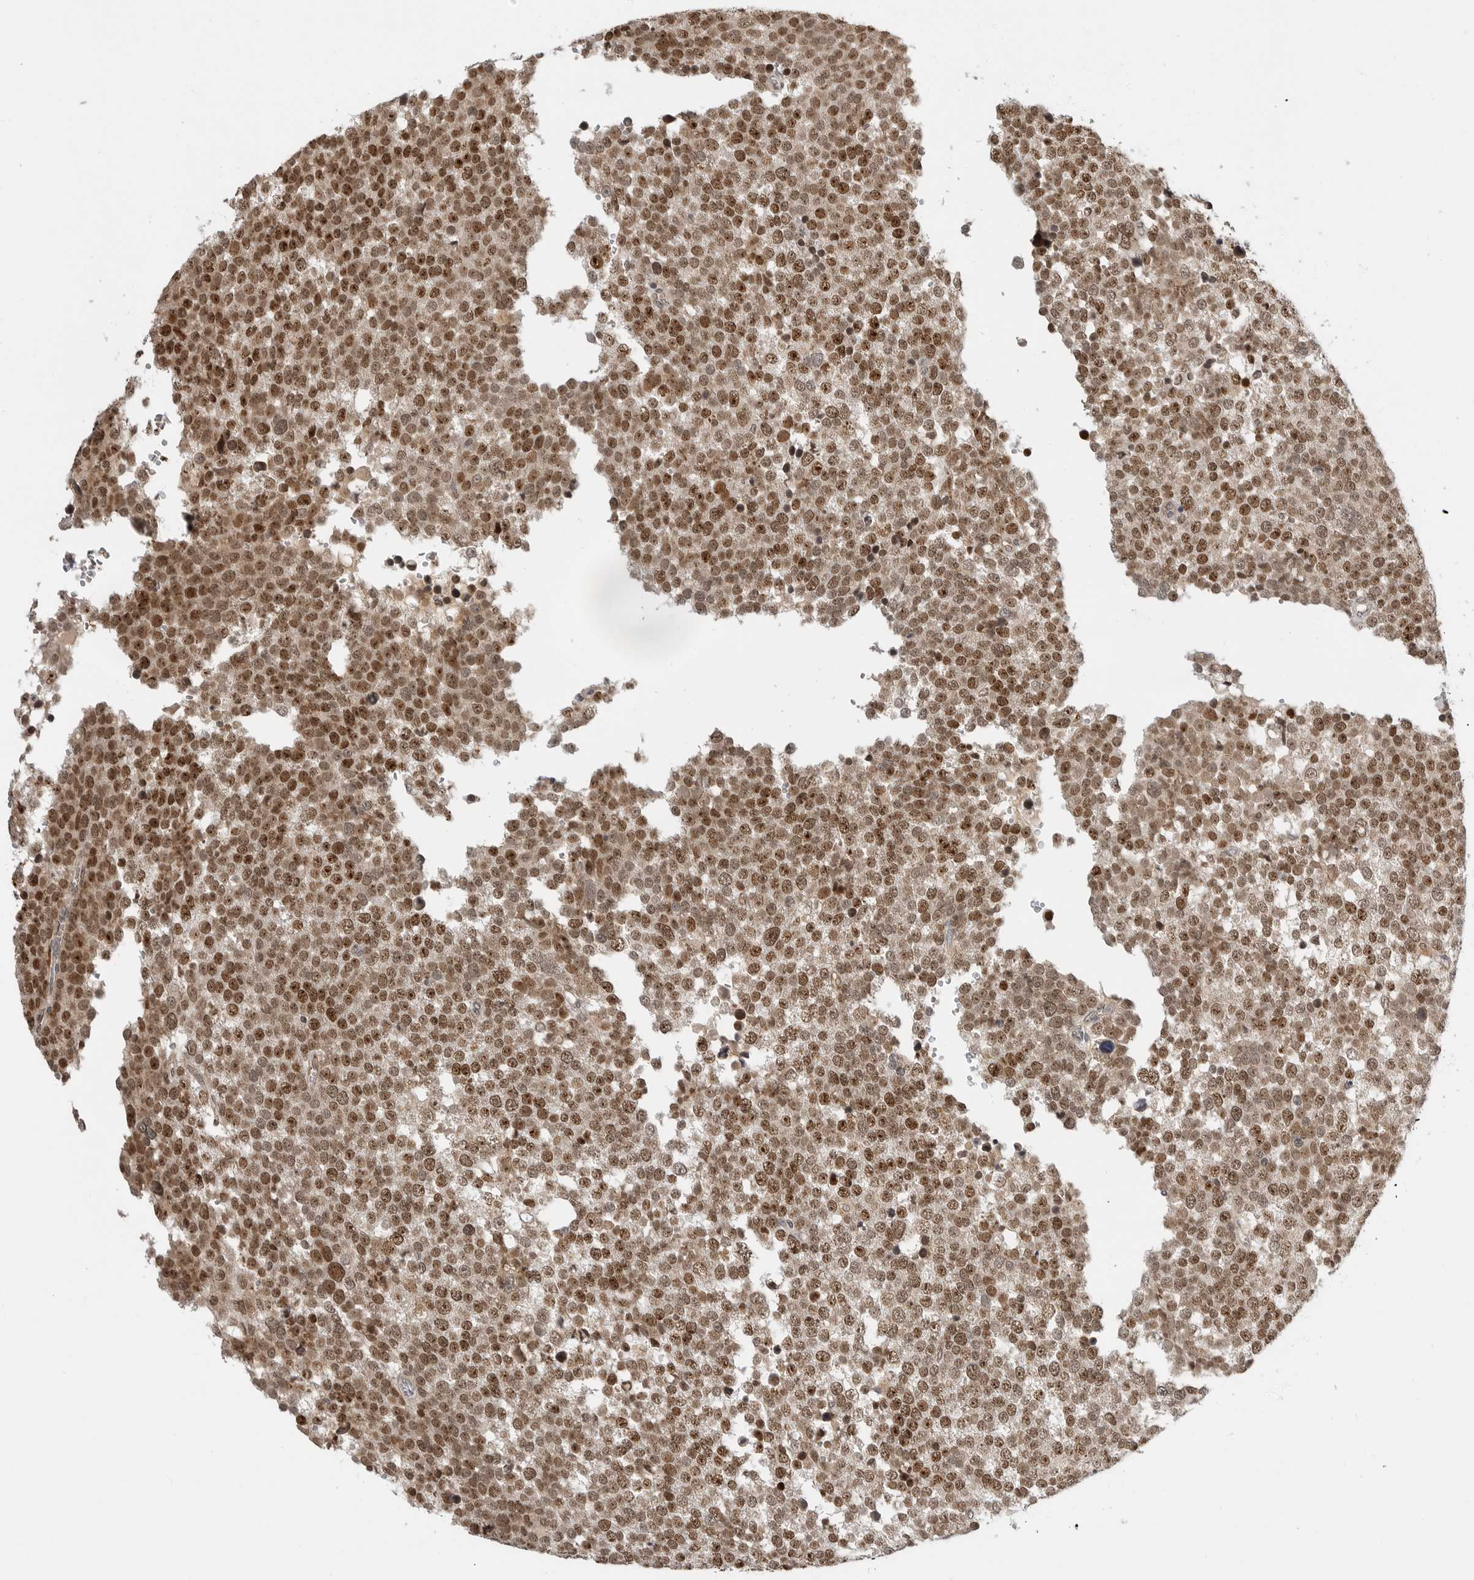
{"staining": {"intensity": "moderate", "quantity": ">75%", "location": "nuclear"}, "tissue": "testis cancer", "cell_type": "Tumor cells", "image_type": "cancer", "snomed": [{"axis": "morphology", "description": "Seminoma, NOS"}, {"axis": "topography", "description": "Testis"}], "caption": "The histopathology image shows immunohistochemical staining of testis cancer. There is moderate nuclear staining is appreciated in about >75% of tumor cells.", "gene": "CSNK1G3", "patient": {"sex": "male", "age": 71}}